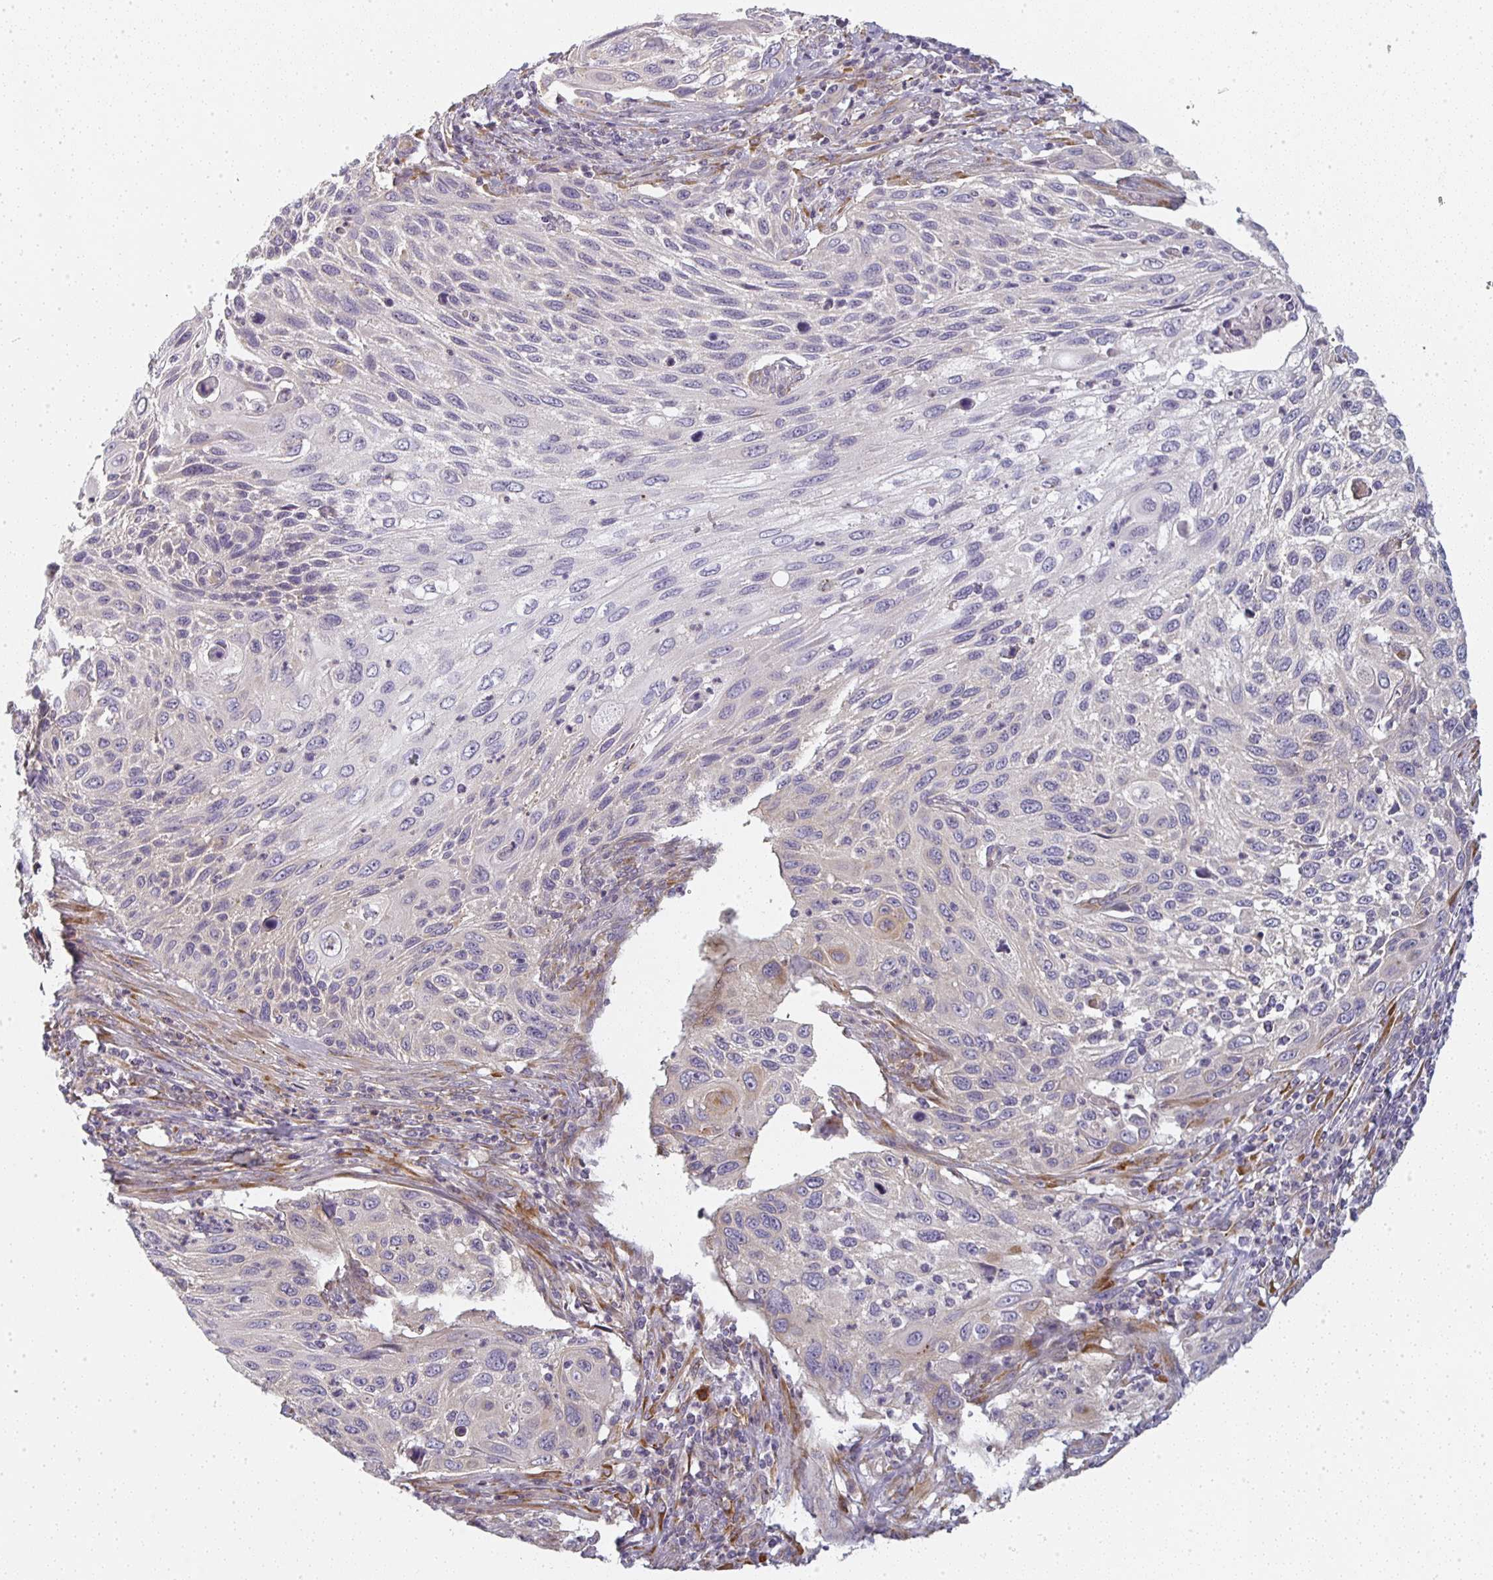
{"staining": {"intensity": "negative", "quantity": "none", "location": "none"}, "tissue": "cervical cancer", "cell_type": "Tumor cells", "image_type": "cancer", "snomed": [{"axis": "morphology", "description": "Squamous cell carcinoma, NOS"}, {"axis": "topography", "description": "Cervix"}], "caption": "DAB immunohistochemical staining of human cervical cancer (squamous cell carcinoma) exhibits no significant positivity in tumor cells.", "gene": "CTHRC1", "patient": {"sex": "female", "age": 70}}